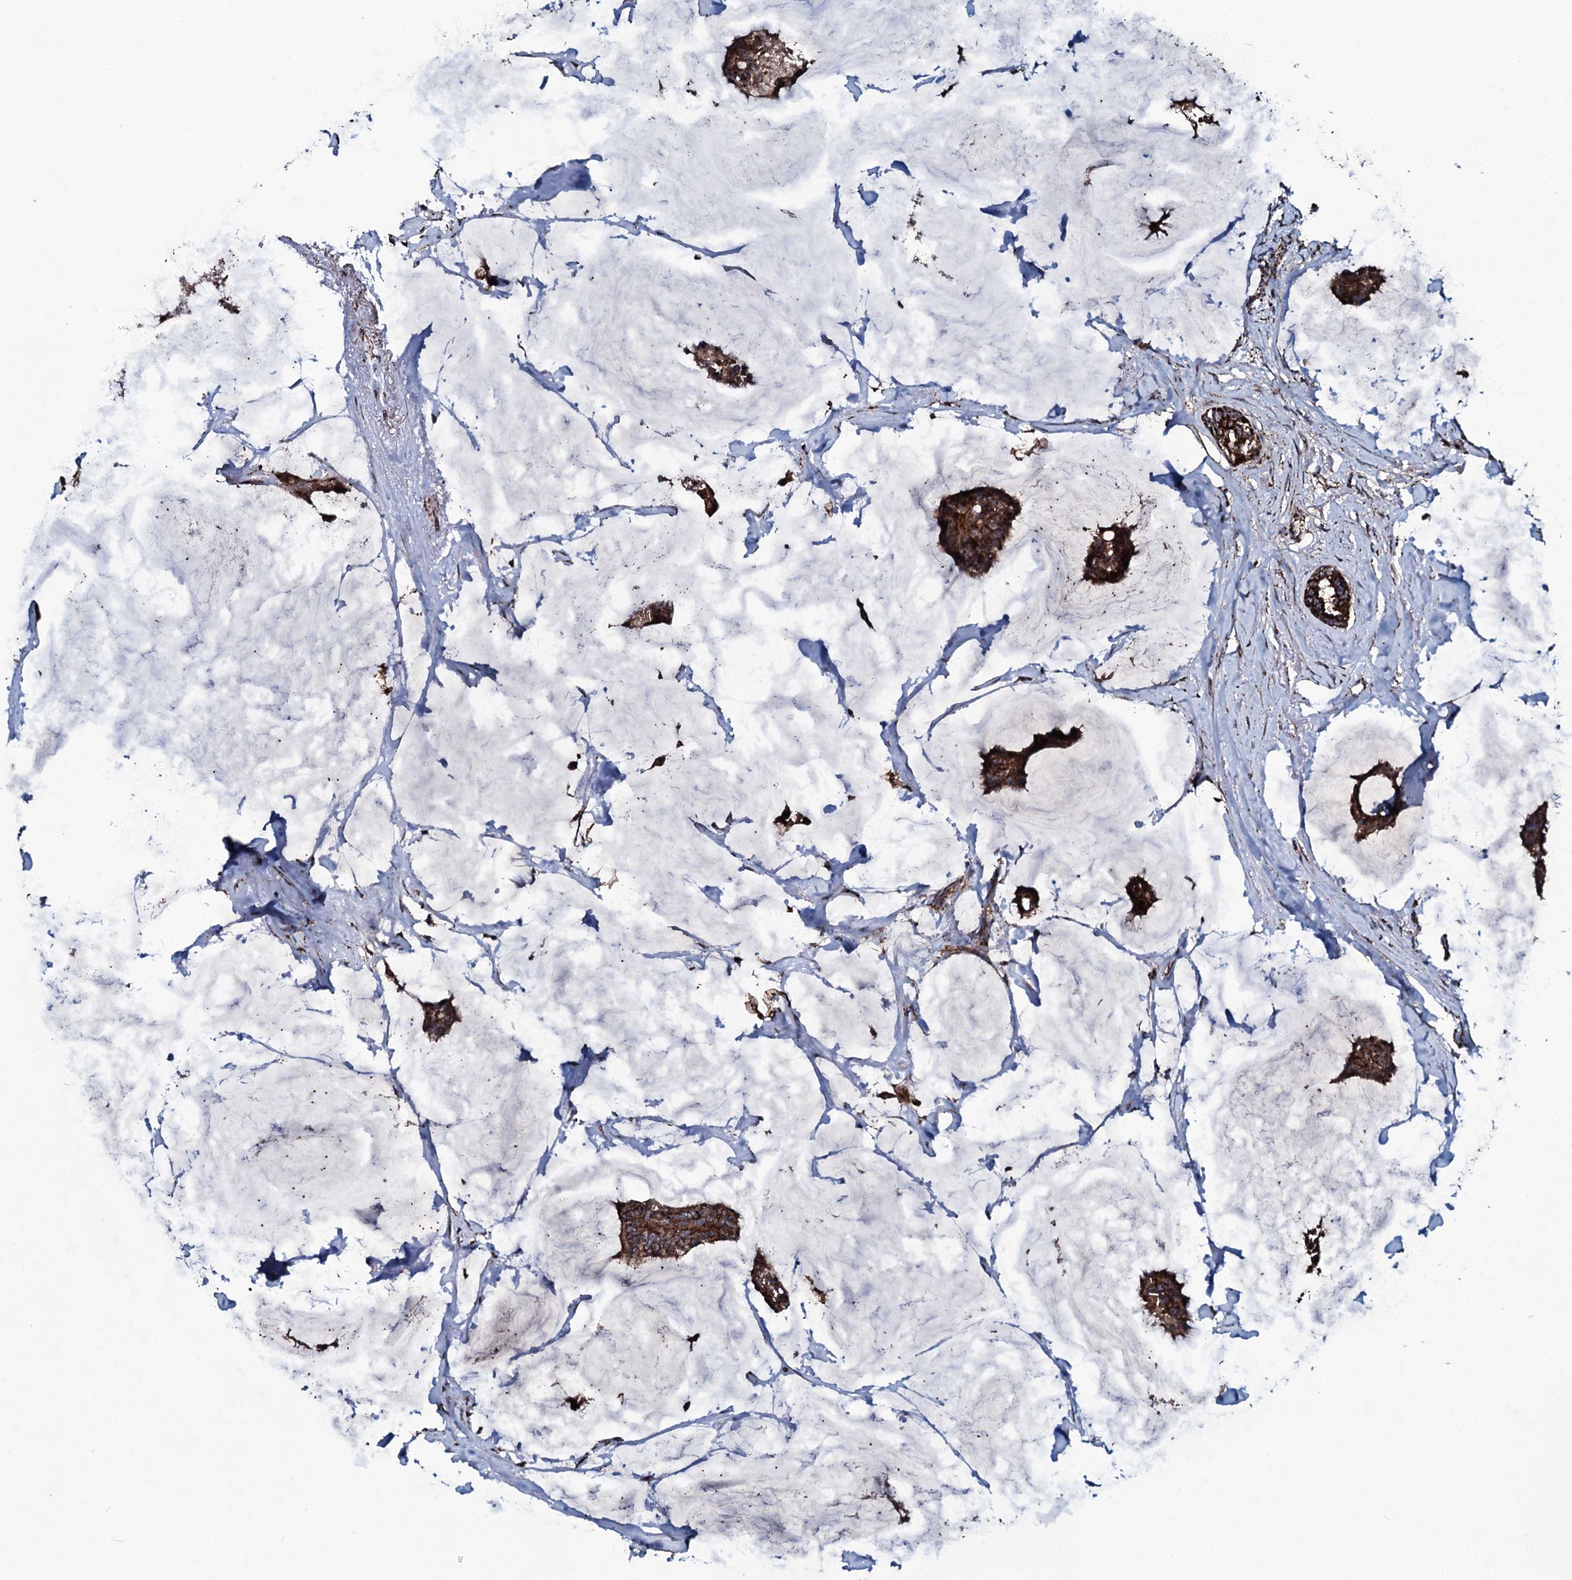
{"staining": {"intensity": "strong", "quantity": ">75%", "location": "cytoplasmic/membranous"}, "tissue": "breast cancer", "cell_type": "Tumor cells", "image_type": "cancer", "snomed": [{"axis": "morphology", "description": "Duct carcinoma"}, {"axis": "topography", "description": "Breast"}], "caption": "Tumor cells reveal high levels of strong cytoplasmic/membranous positivity in approximately >75% of cells in breast cancer.", "gene": "DYNC2I2", "patient": {"sex": "female", "age": 93}}